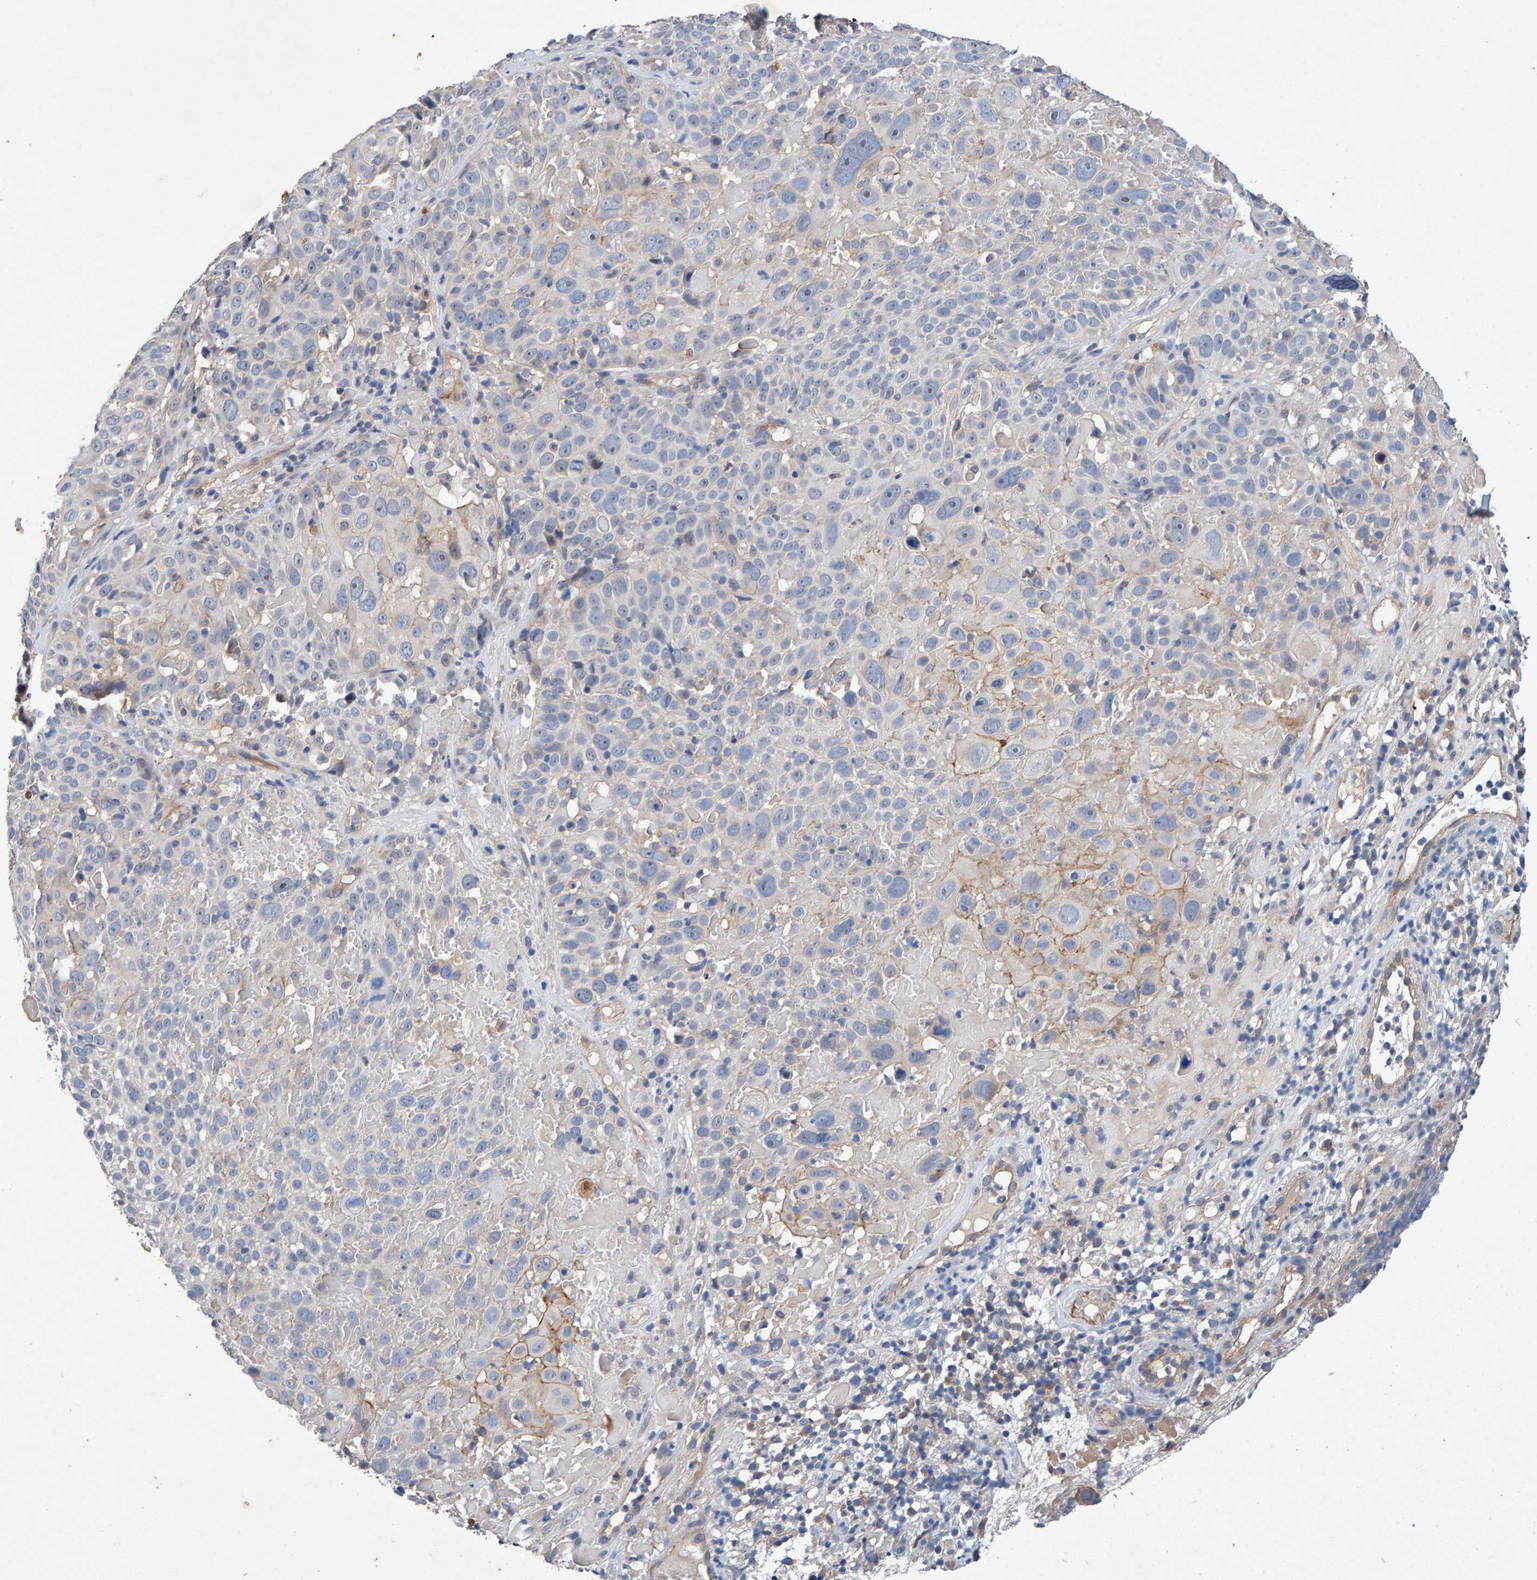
{"staining": {"intensity": "negative", "quantity": "none", "location": "none"}, "tissue": "cervical cancer", "cell_type": "Tumor cells", "image_type": "cancer", "snomed": [{"axis": "morphology", "description": "Squamous cell carcinoma, NOS"}, {"axis": "topography", "description": "Cervix"}], "caption": "Squamous cell carcinoma (cervical) stained for a protein using immunohistochemistry (IHC) reveals no positivity tumor cells.", "gene": "EFR3A", "patient": {"sex": "female", "age": 74}}